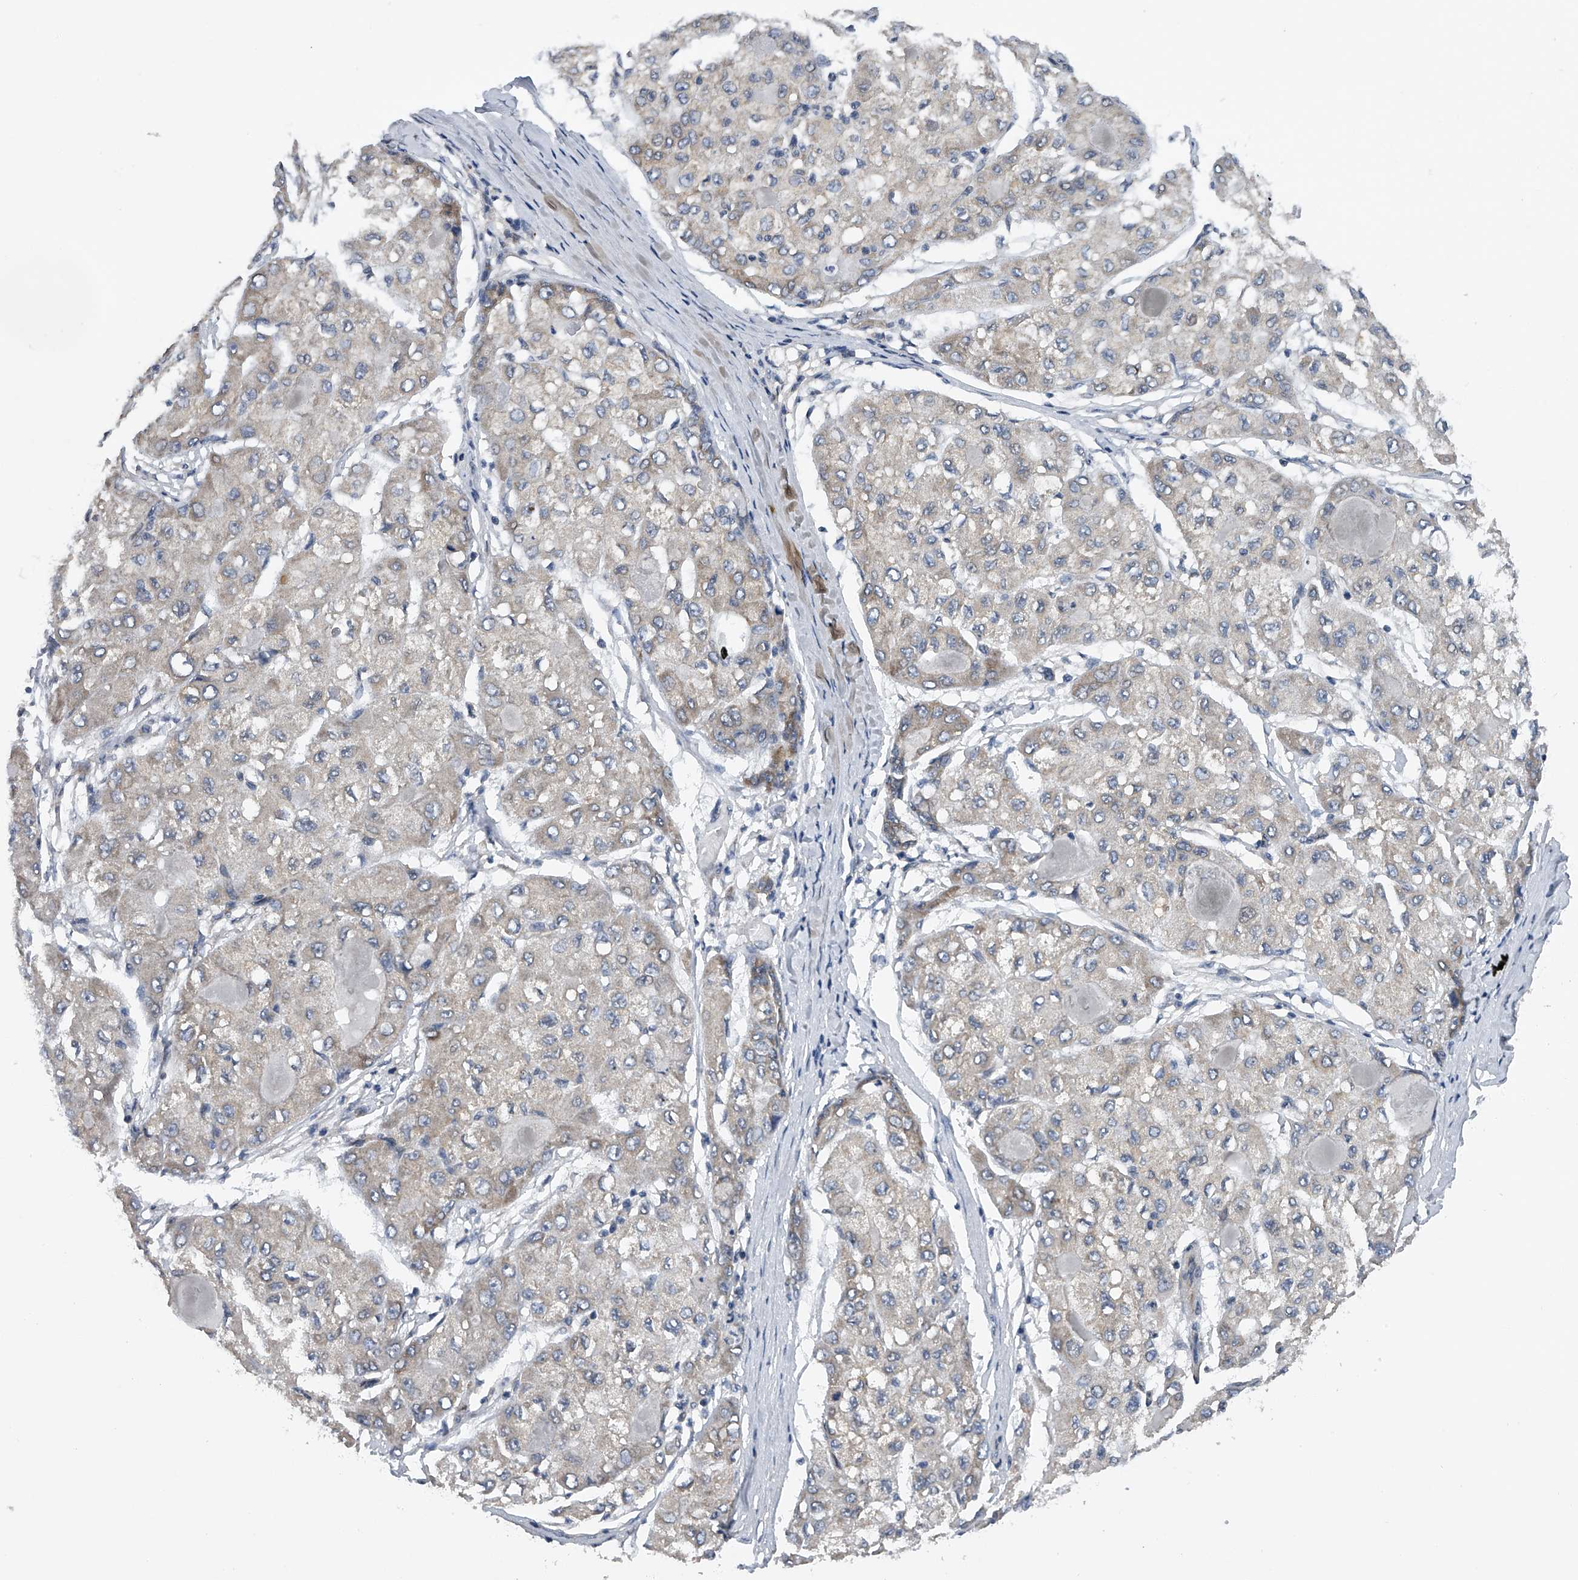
{"staining": {"intensity": "weak", "quantity": "<25%", "location": "cytoplasmic/membranous"}, "tissue": "liver cancer", "cell_type": "Tumor cells", "image_type": "cancer", "snomed": [{"axis": "morphology", "description": "Carcinoma, Hepatocellular, NOS"}, {"axis": "topography", "description": "Liver"}], "caption": "DAB immunohistochemical staining of human liver cancer reveals no significant staining in tumor cells.", "gene": "RNF5", "patient": {"sex": "male", "age": 80}}